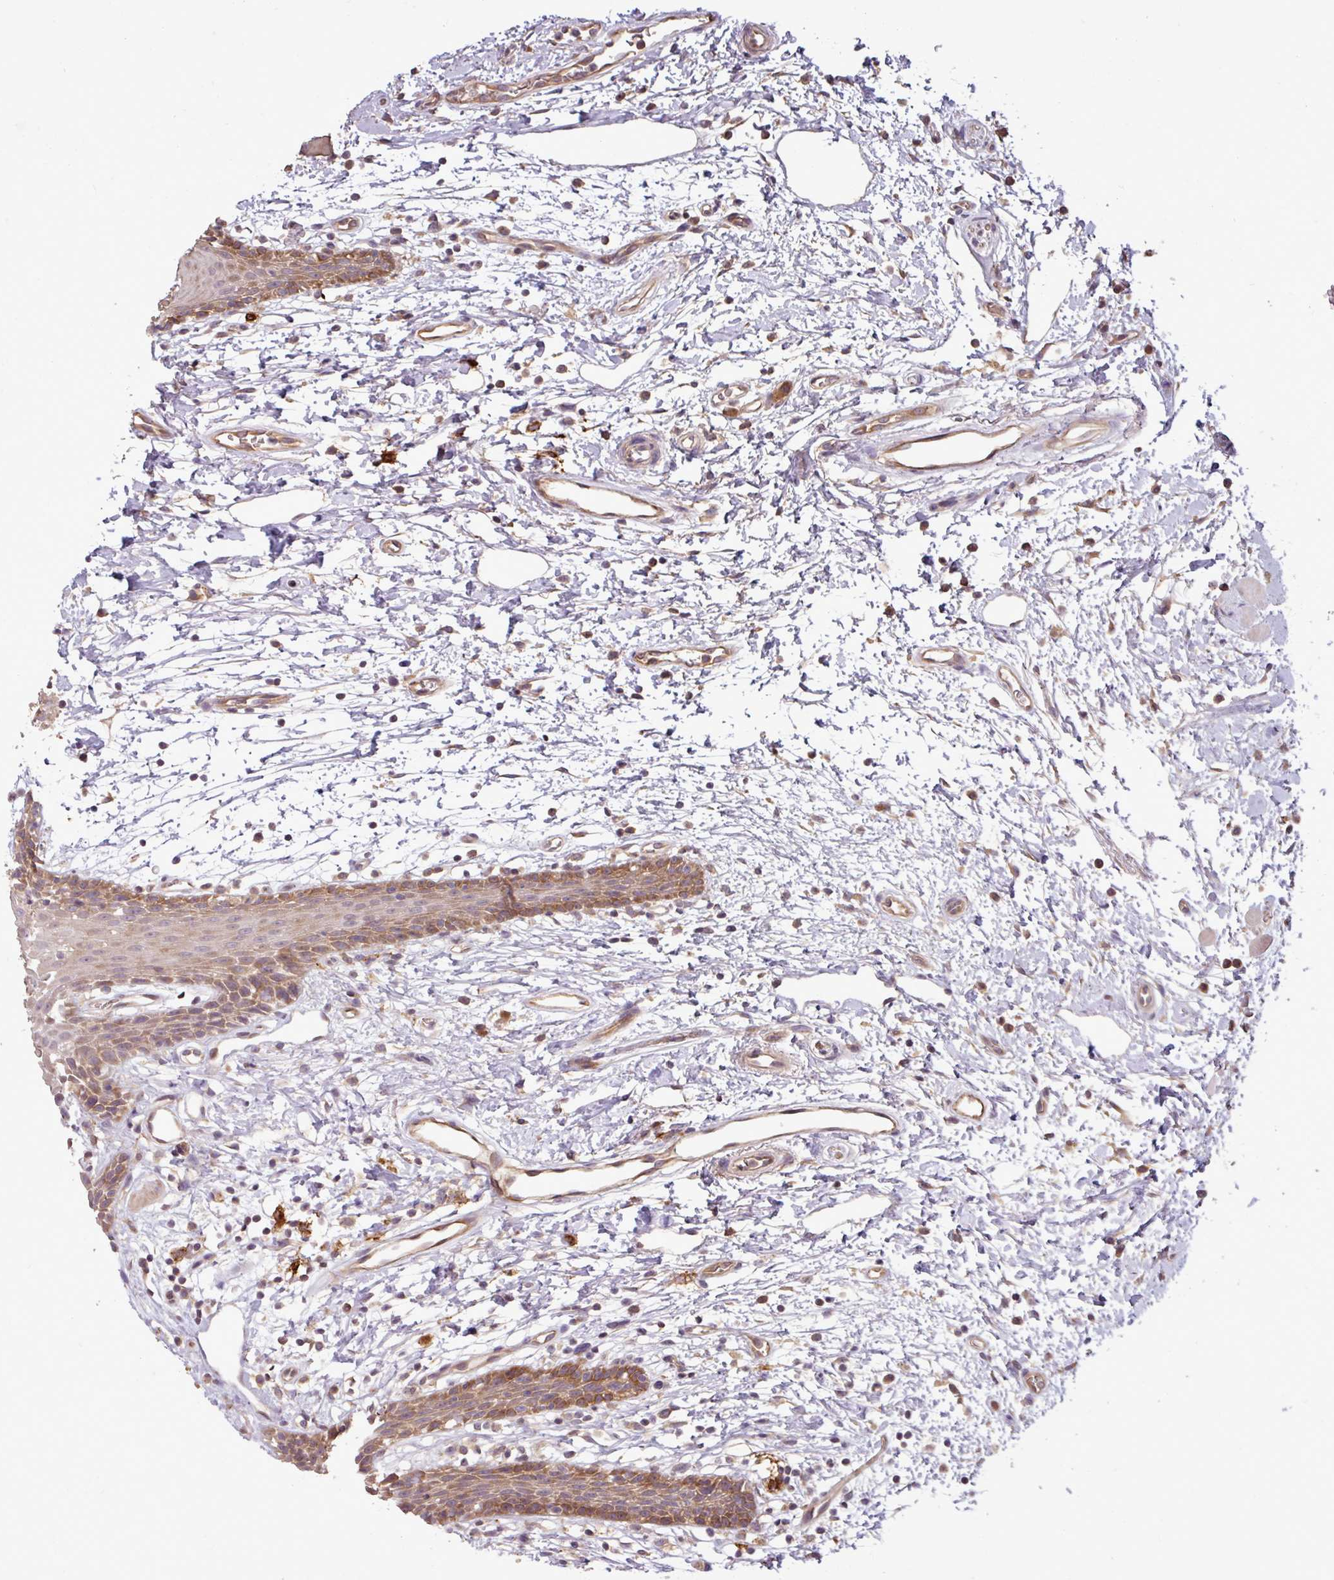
{"staining": {"intensity": "moderate", "quantity": ">75%", "location": "cytoplasmic/membranous"}, "tissue": "oral mucosa", "cell_type": "Squamous epithelial cells", "image_type": "normal", "snomed": [{"axis": "morphology", "description": "Normal tissue, NOS"}, {"axis": "topography", "description": "Oral tissue"}, {"axis": "topography", "description": "Tounge, NOS"}], "caption": "Benign oral mucosa demonstrates moderate cytoplasmic/membranous positivity in about >75% of squamous epithelial cells.", "gene": "SIRPB2", "patient": {"sex": "female", "age": 59}}